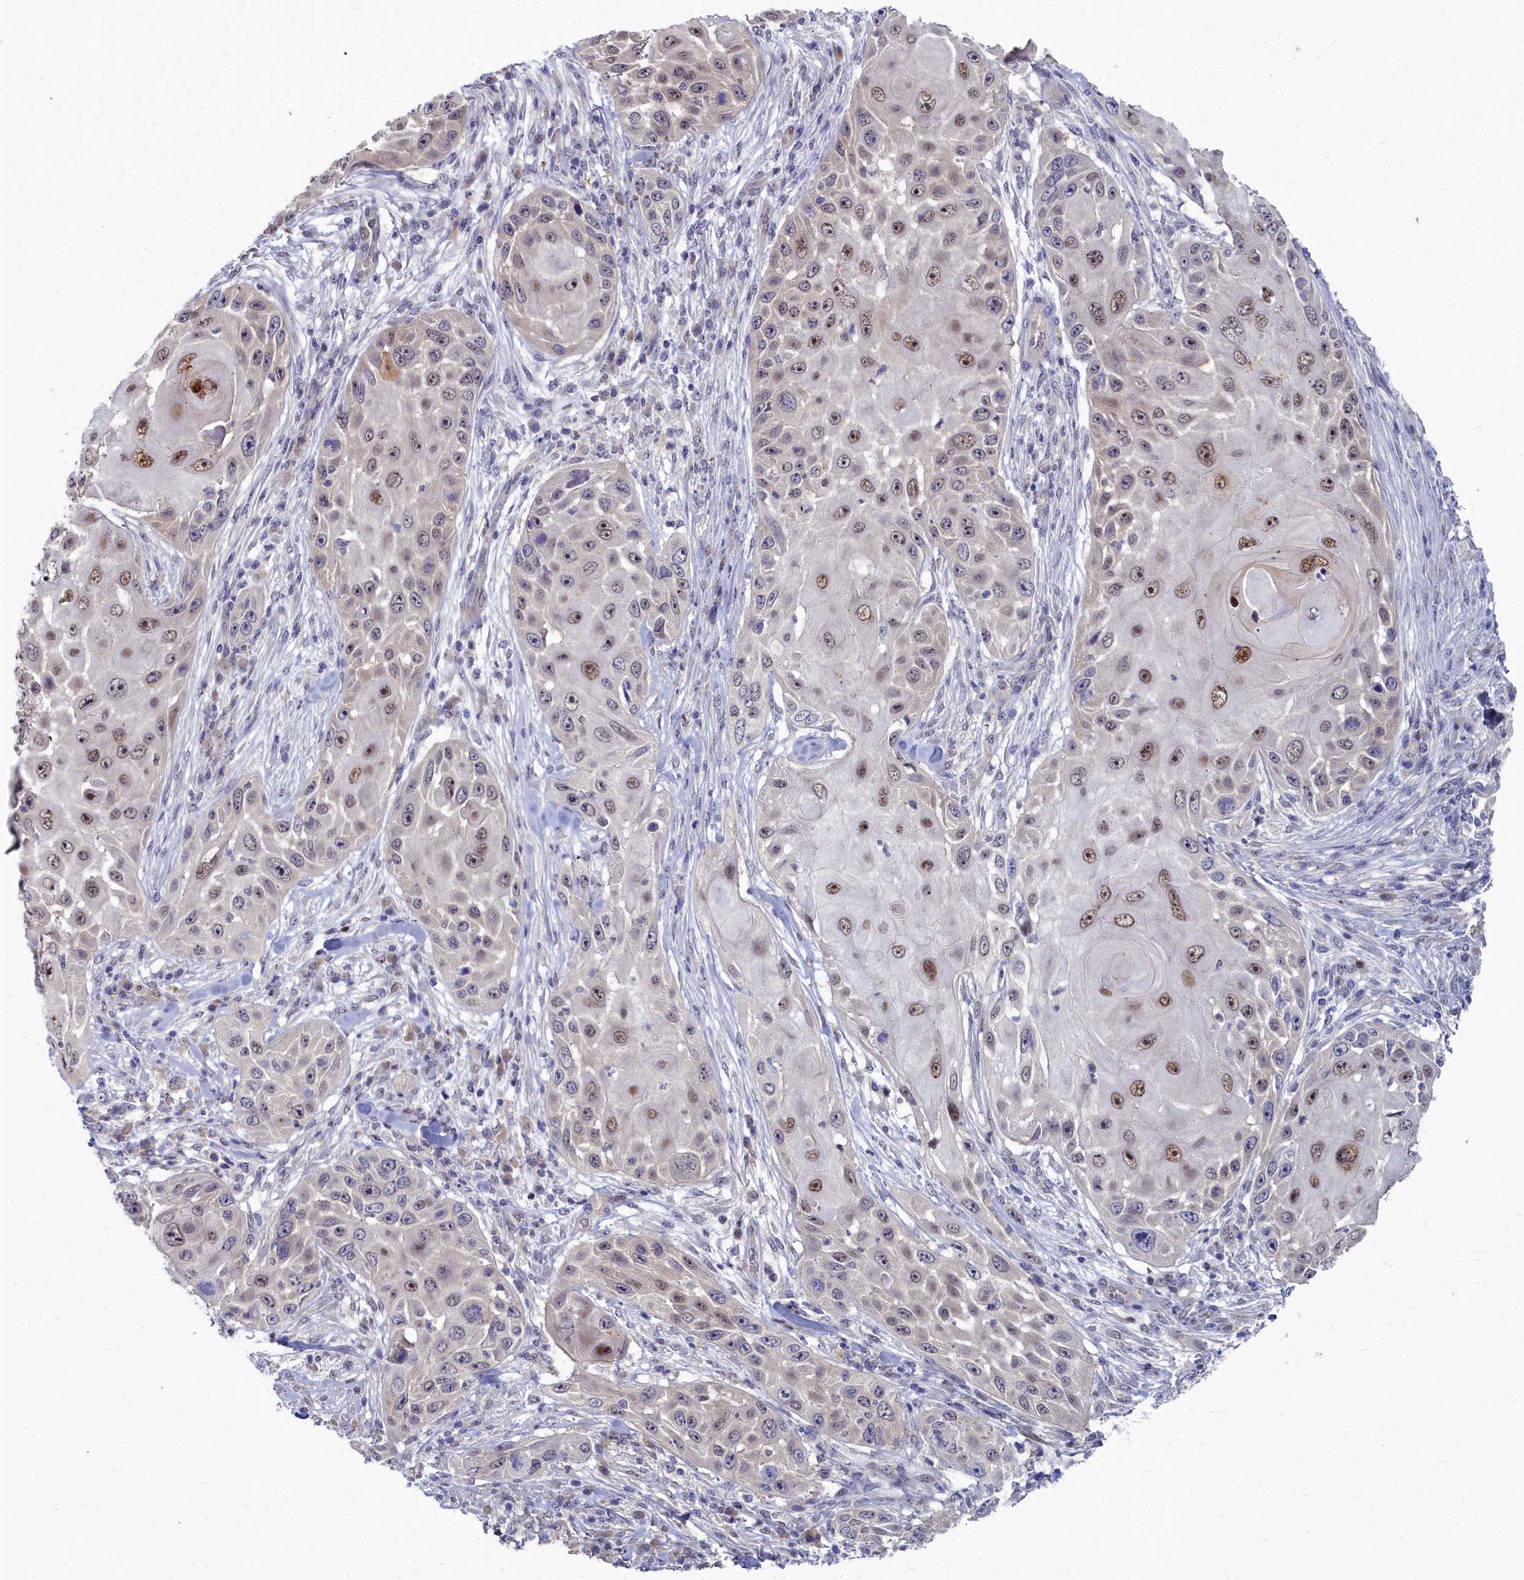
{"staining": {"intensity": "moderate", "quantity": "25%-75%", "location": "nuclear"}, "tissue": "skin cancer", "cell_type": "Tumor cells", "image_type": "cancer", "snomed": [{"axis": "morphology", "description": "Squamous cell carcinoma, NOS"}, {"axis": "topography", "description": "Skin"}], "caption": "DAB immunohistochemical staining of skin cancer (squamous cell carcinoma) demonstrates moderate nuclear protein staining in approximately 25%-75% of tumor cells.", "gene": "RPS27A", "patient": {"sex": "female", "age": 44}}